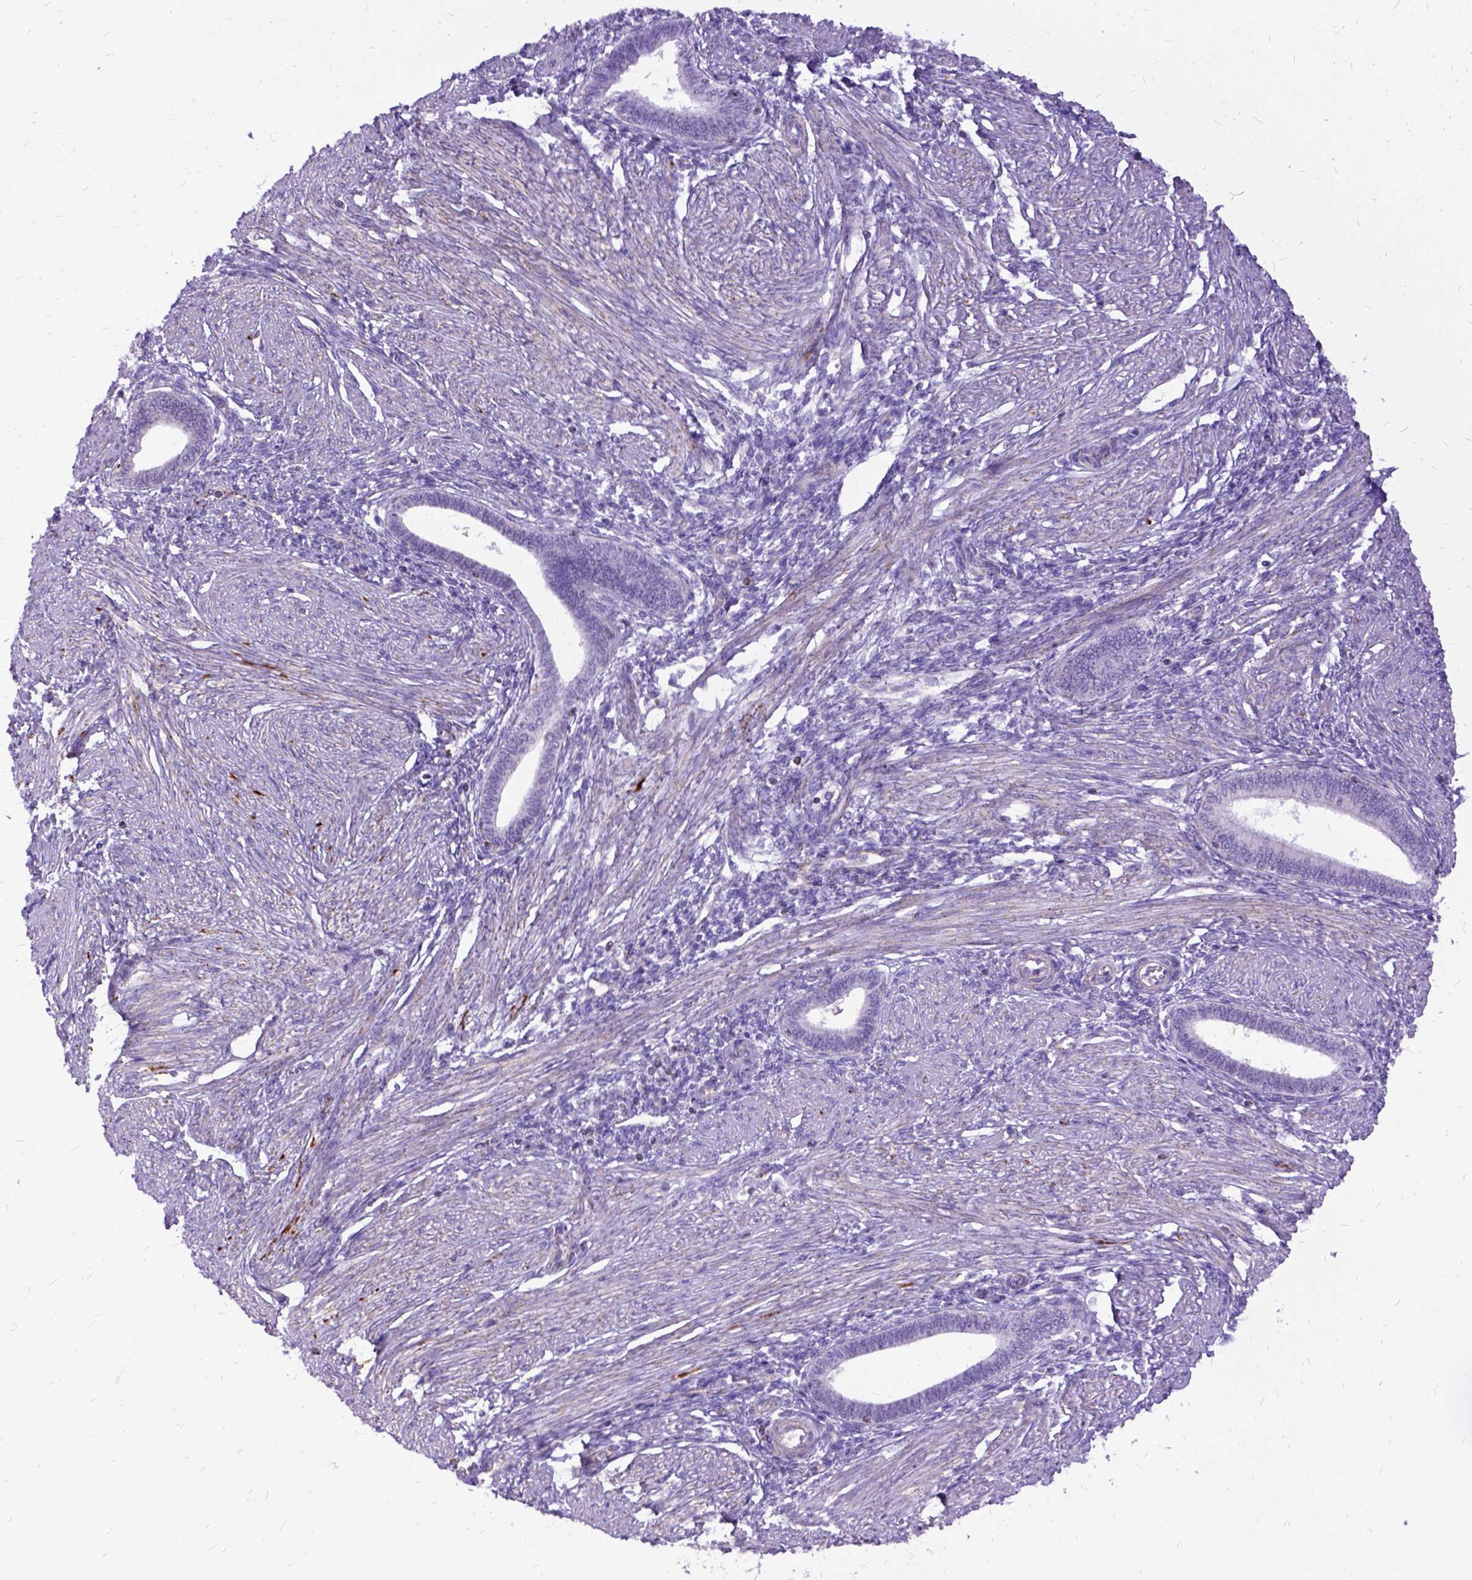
{"staining": {"intensity": "negative", "quantity": "none", "location": "none"}, "tissue": "endometrium", "cell_type": "Cells in endometrial stroma", "image_type": "normal", "snomed": [{"axis": "morphology", "description": "Normal tissue, NOS"}, {"axis": "topography", "description": "Endometrium"}], "caption": "IHC micrograph of unremarkable human endometrium stained for a protein (brown), which shows no expression in cells in endometrial stroma. (DAB immunohistochemistry (IHC), high magnification).", "gene": "OXCT1", "patient": {"sex": "female", "age": 42}}